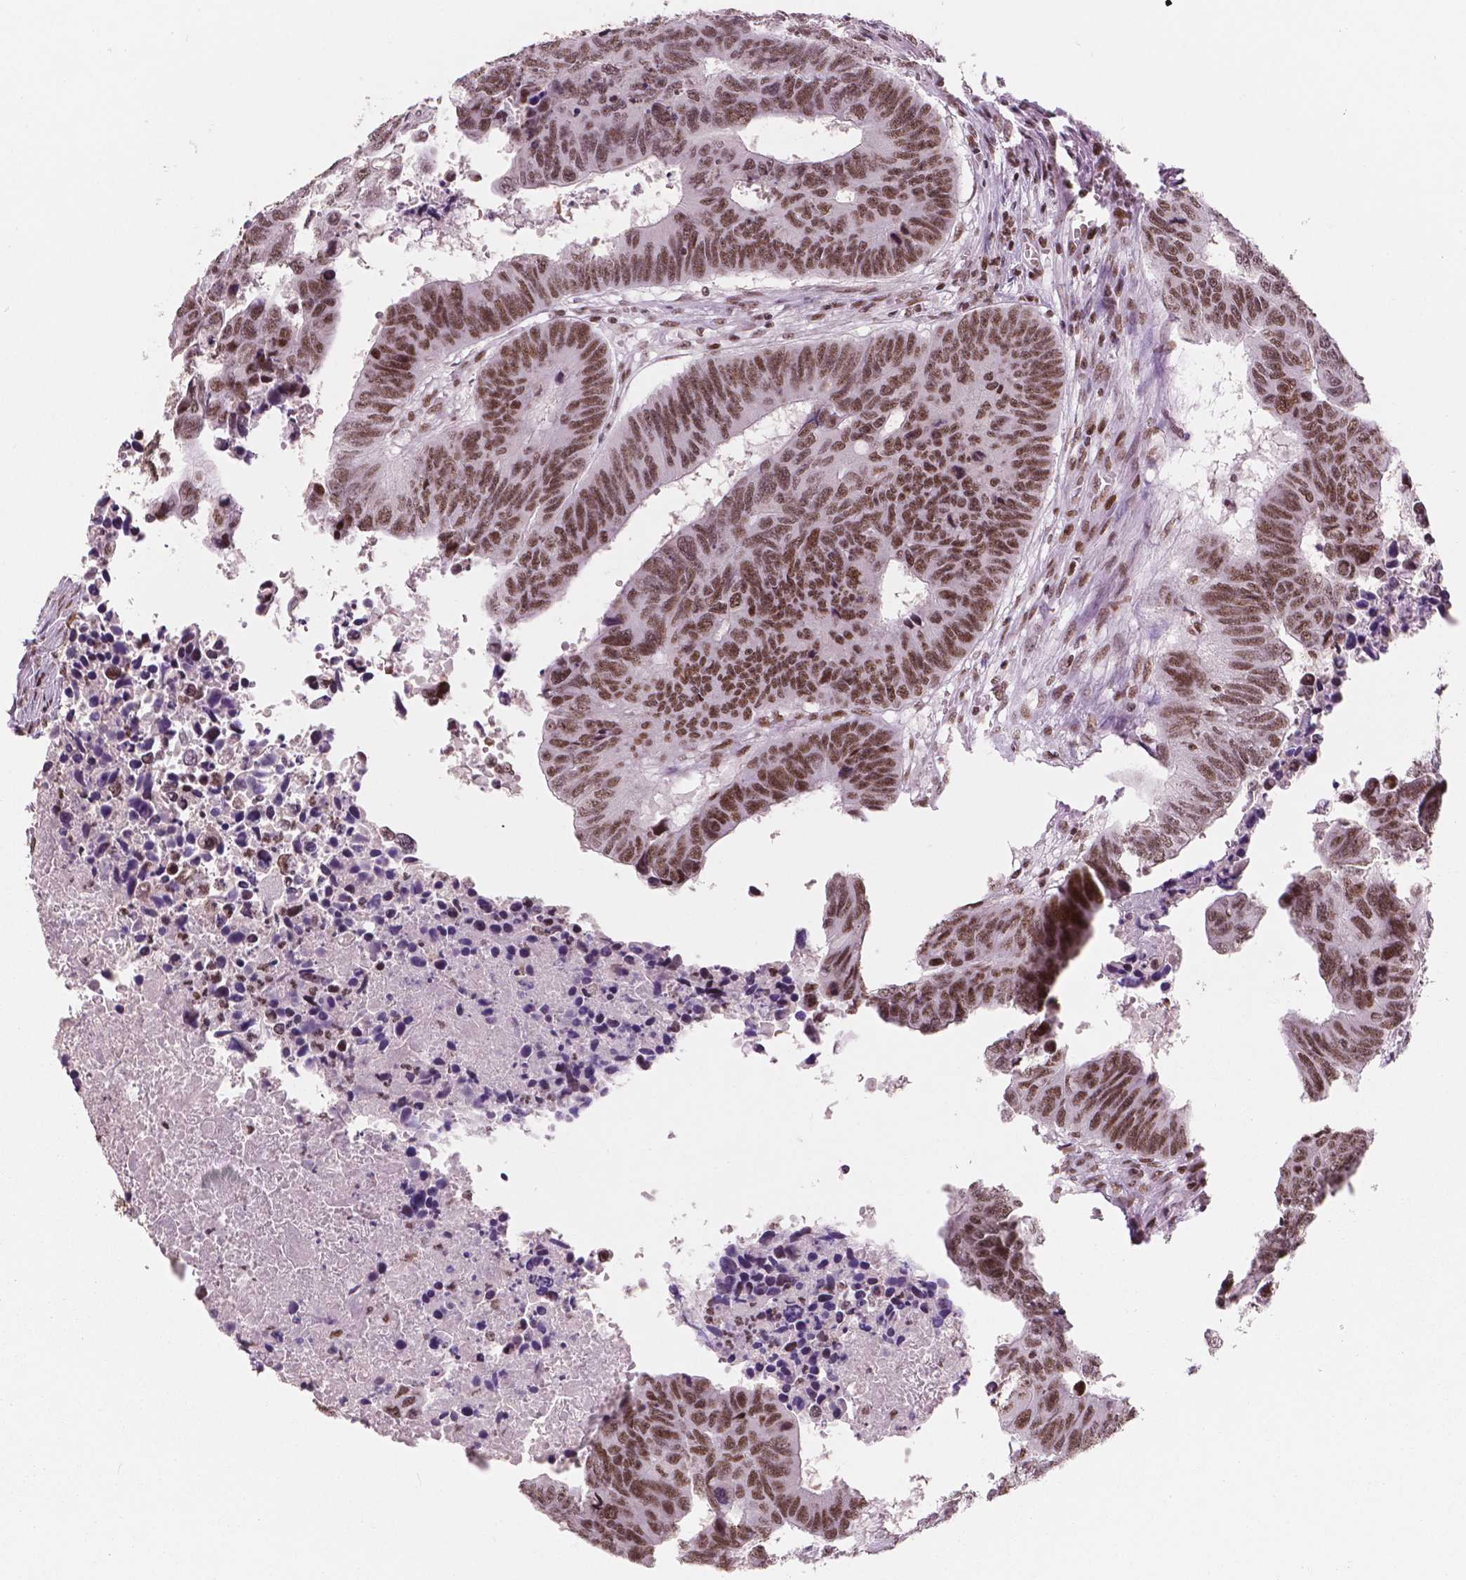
{"staining": {"intensity": "moderate", "quantity": ">75%", "location": "nuclear"}, "tissue": "colorectal cancer", "cell_type": "Tumor cells", "image_type": "cancer", "snomed": [{"axis": "morphology", "description": "Adenocarcinoma, NOS"}, {"axis": "topography", "description": "Rectum"}], "caption": "The immunohistochemical stain shows moderate nuclear staining in tumor cells of colorectal cancer (adenocarcinoma) tissue.", "gene": "BRD4", "patient": {"sex": "female", "age": 85}}